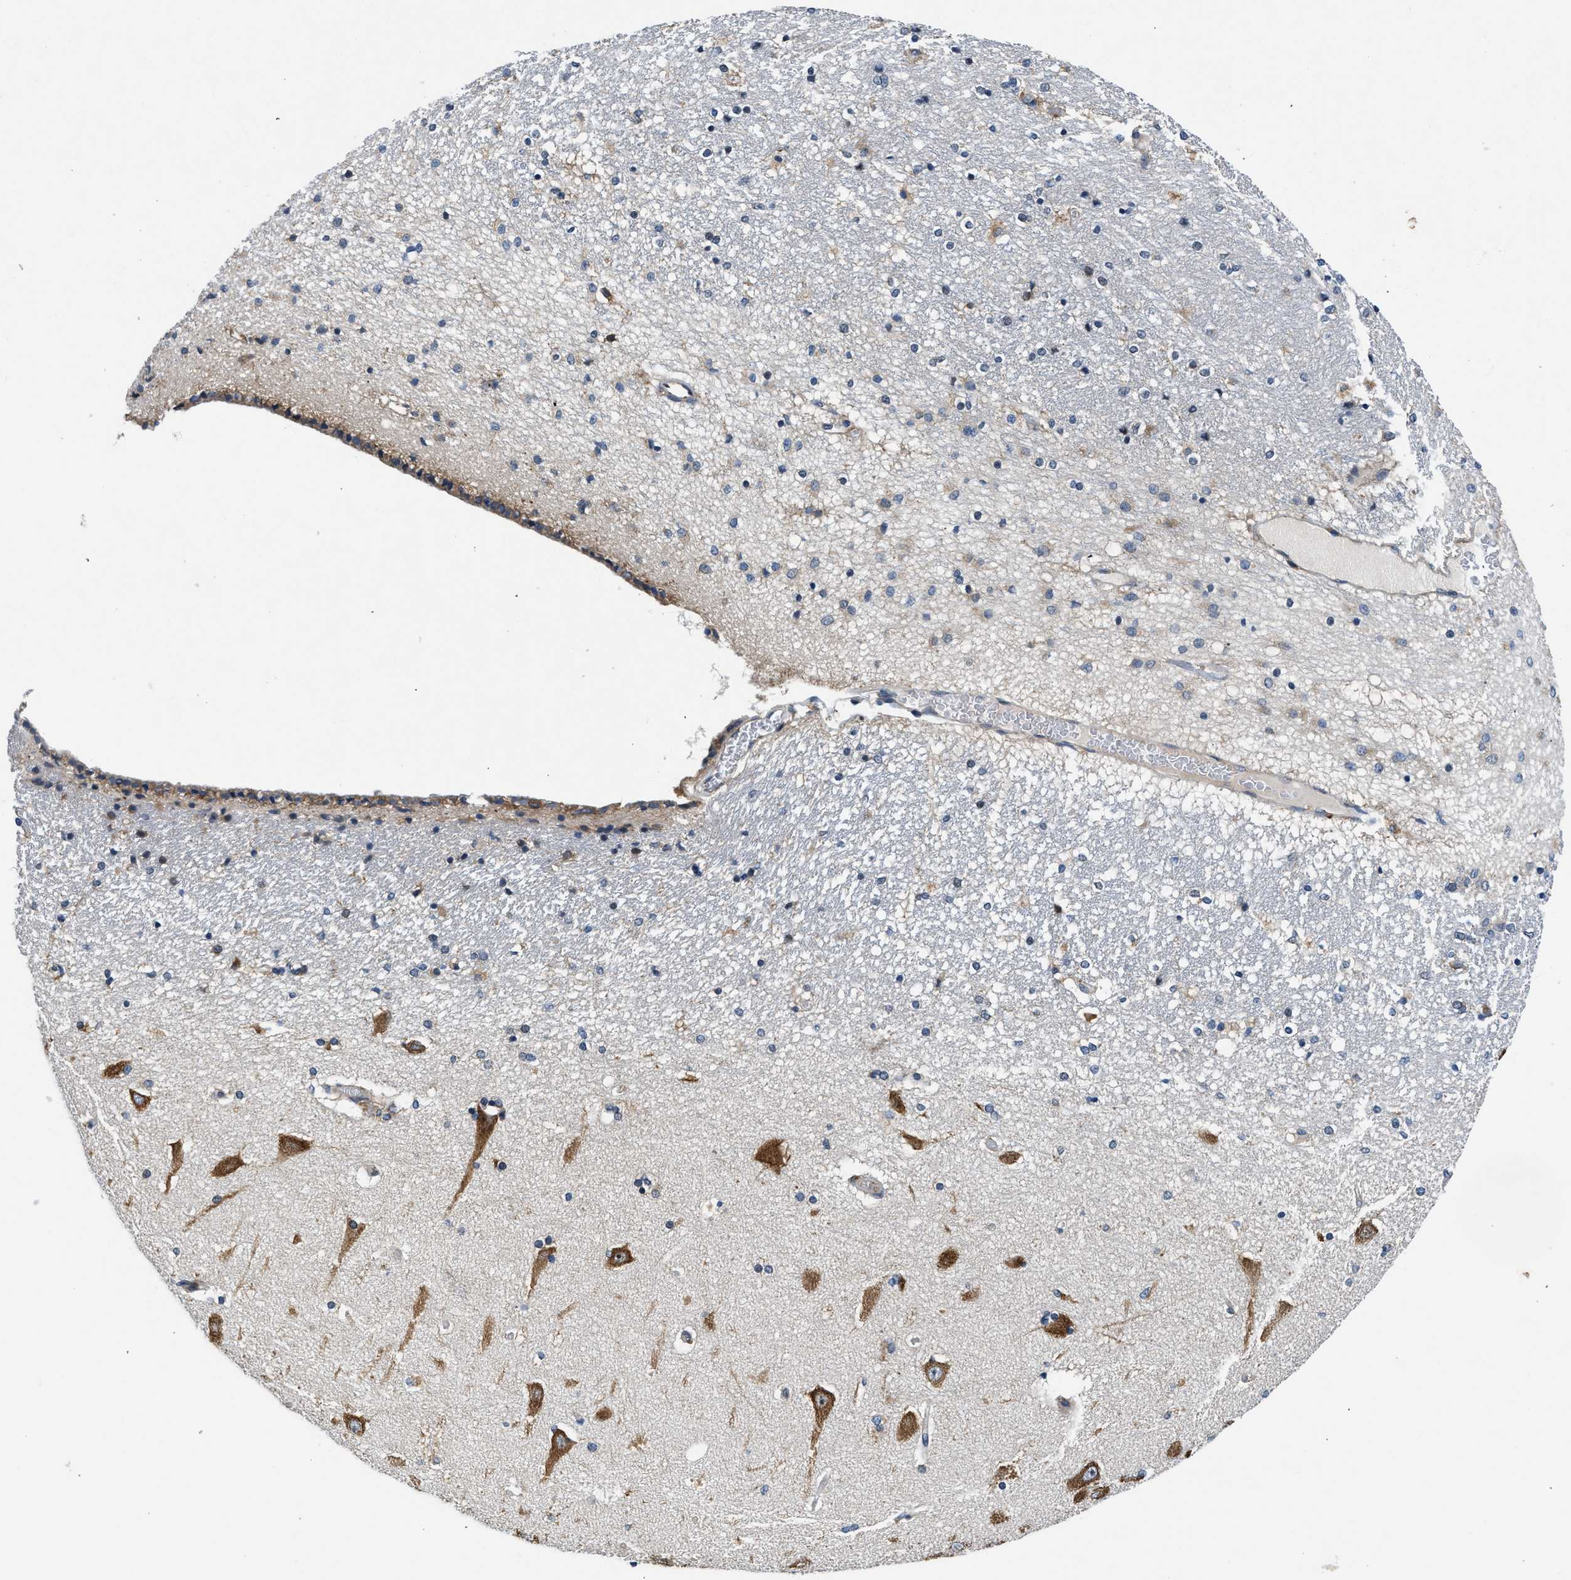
{"staining": {"intensity": "moderate", "quantity": "<25%", "location": "cytoplasmic/membranous"}, "tissue": "hippocampus", "cell_type": "Glial cells", "image_type": "normal", "snomed": [{"axis": "morphology", "description": "Normal tissue, NOS"}, {"axis": "topography", "description": "Hippocampus"}], "caption": "Protein expression by immunohistochemistry reveals moderate cytoplasmic/membranous positivity in approximately <25% of glial cells in normal hippocampus. (DAB IHC, brown staining for protein, blue staining for nuclei).", "gene": "PA2G4", "patient": {"sex": "female", "age": 54}}